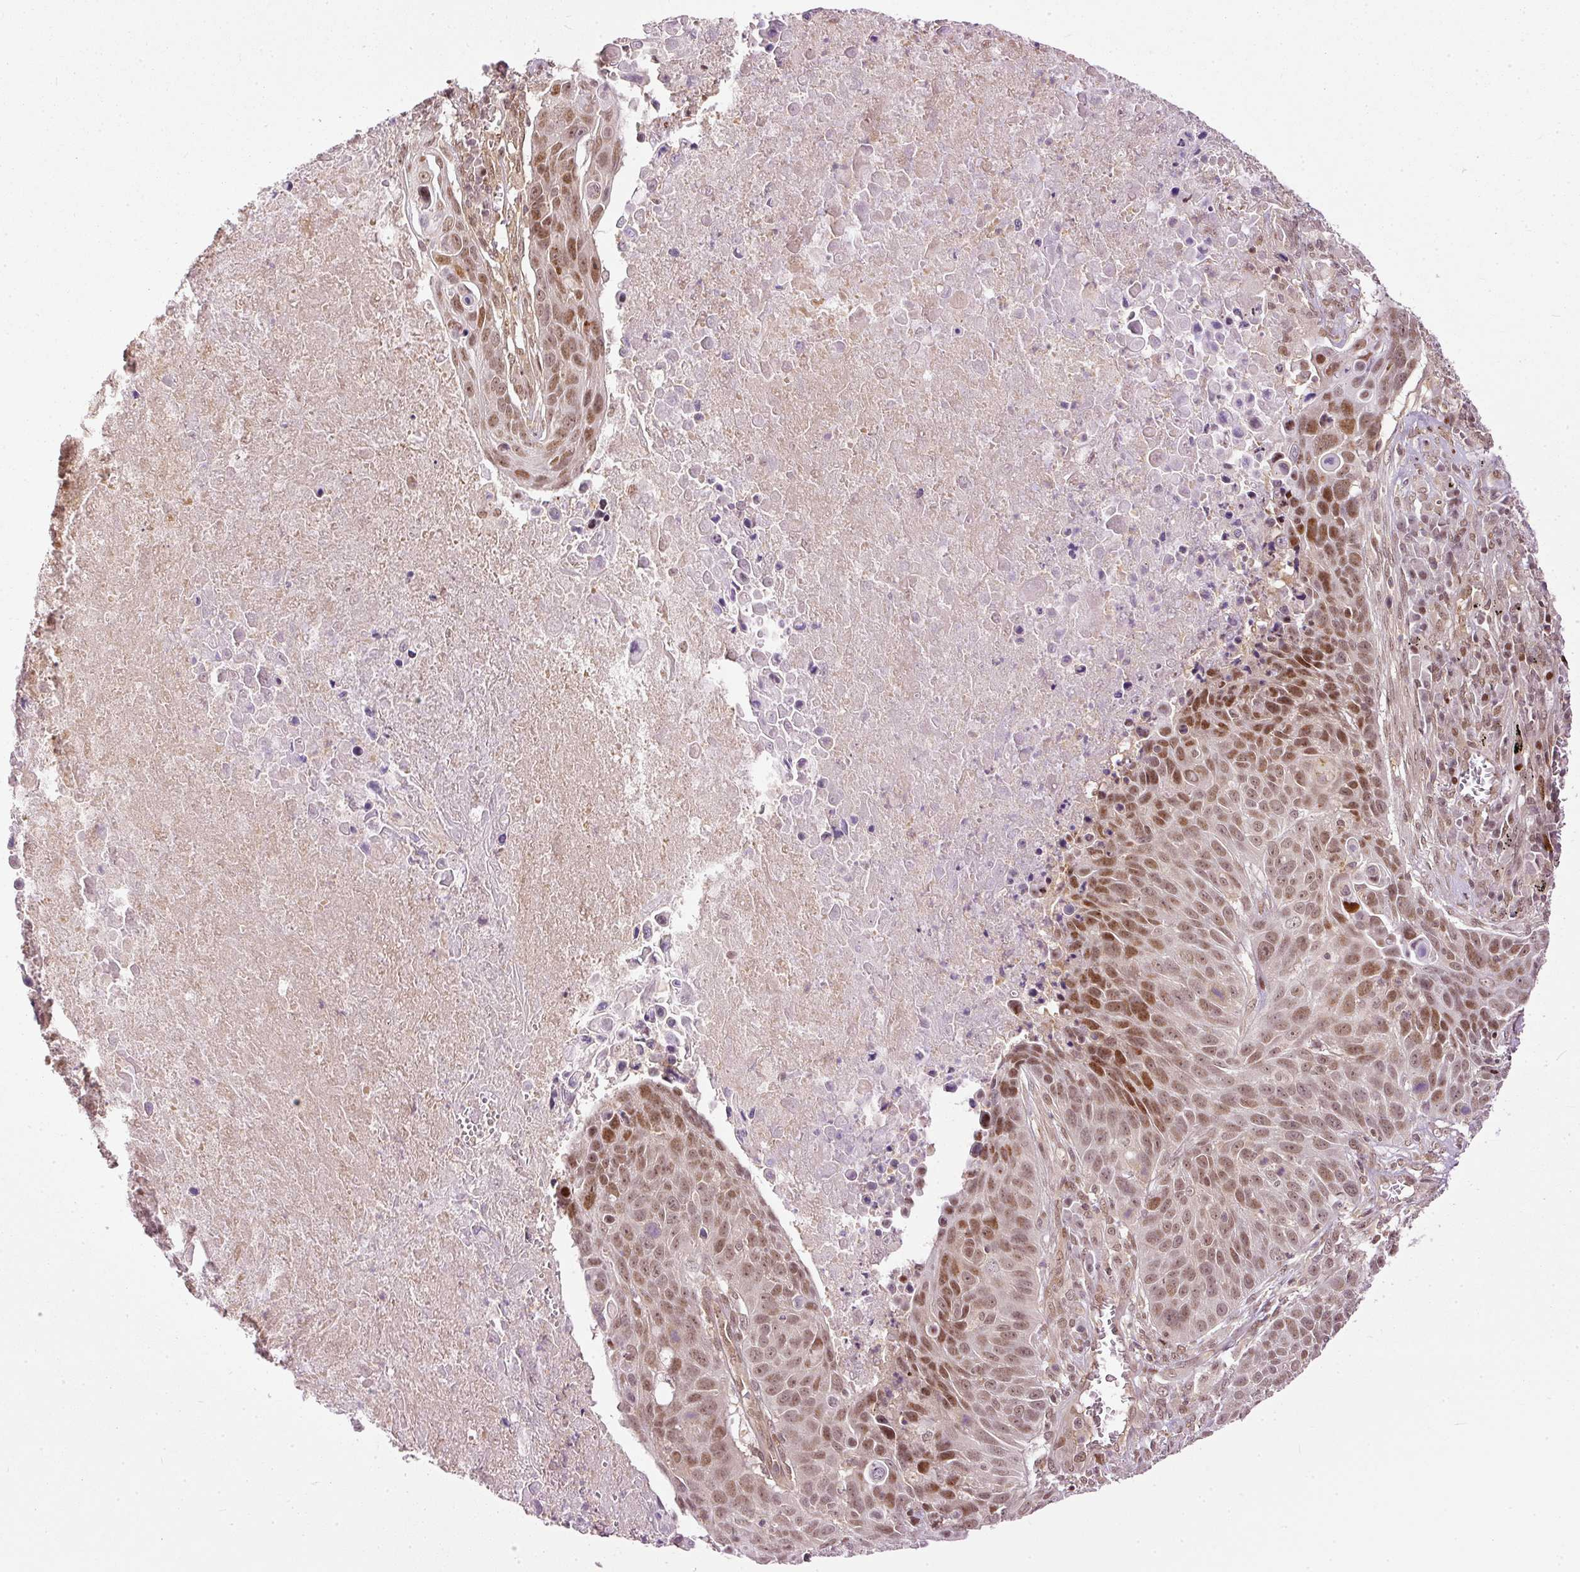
{"staining": {"intensity": "moderate", "quantity": ">75%", "location": "nuclear"}, "tissue": "lung cancer", "cell_type": "Tumor cells", "image_type": "cancer", "snomed": [{"axis": "morphology", "description": "Squamous cell carcinoma, NOS"}, {"axis": "topography", "description": "Lung"}], "caption": "This is an image of immunohistochemistry staining of lung cancer (squamous cell carcinoma), which shows moderate positivity in the nuclear of tumor cells.", "gene": "ZNF778", "patient": {"sex": "male", "age": 78}}